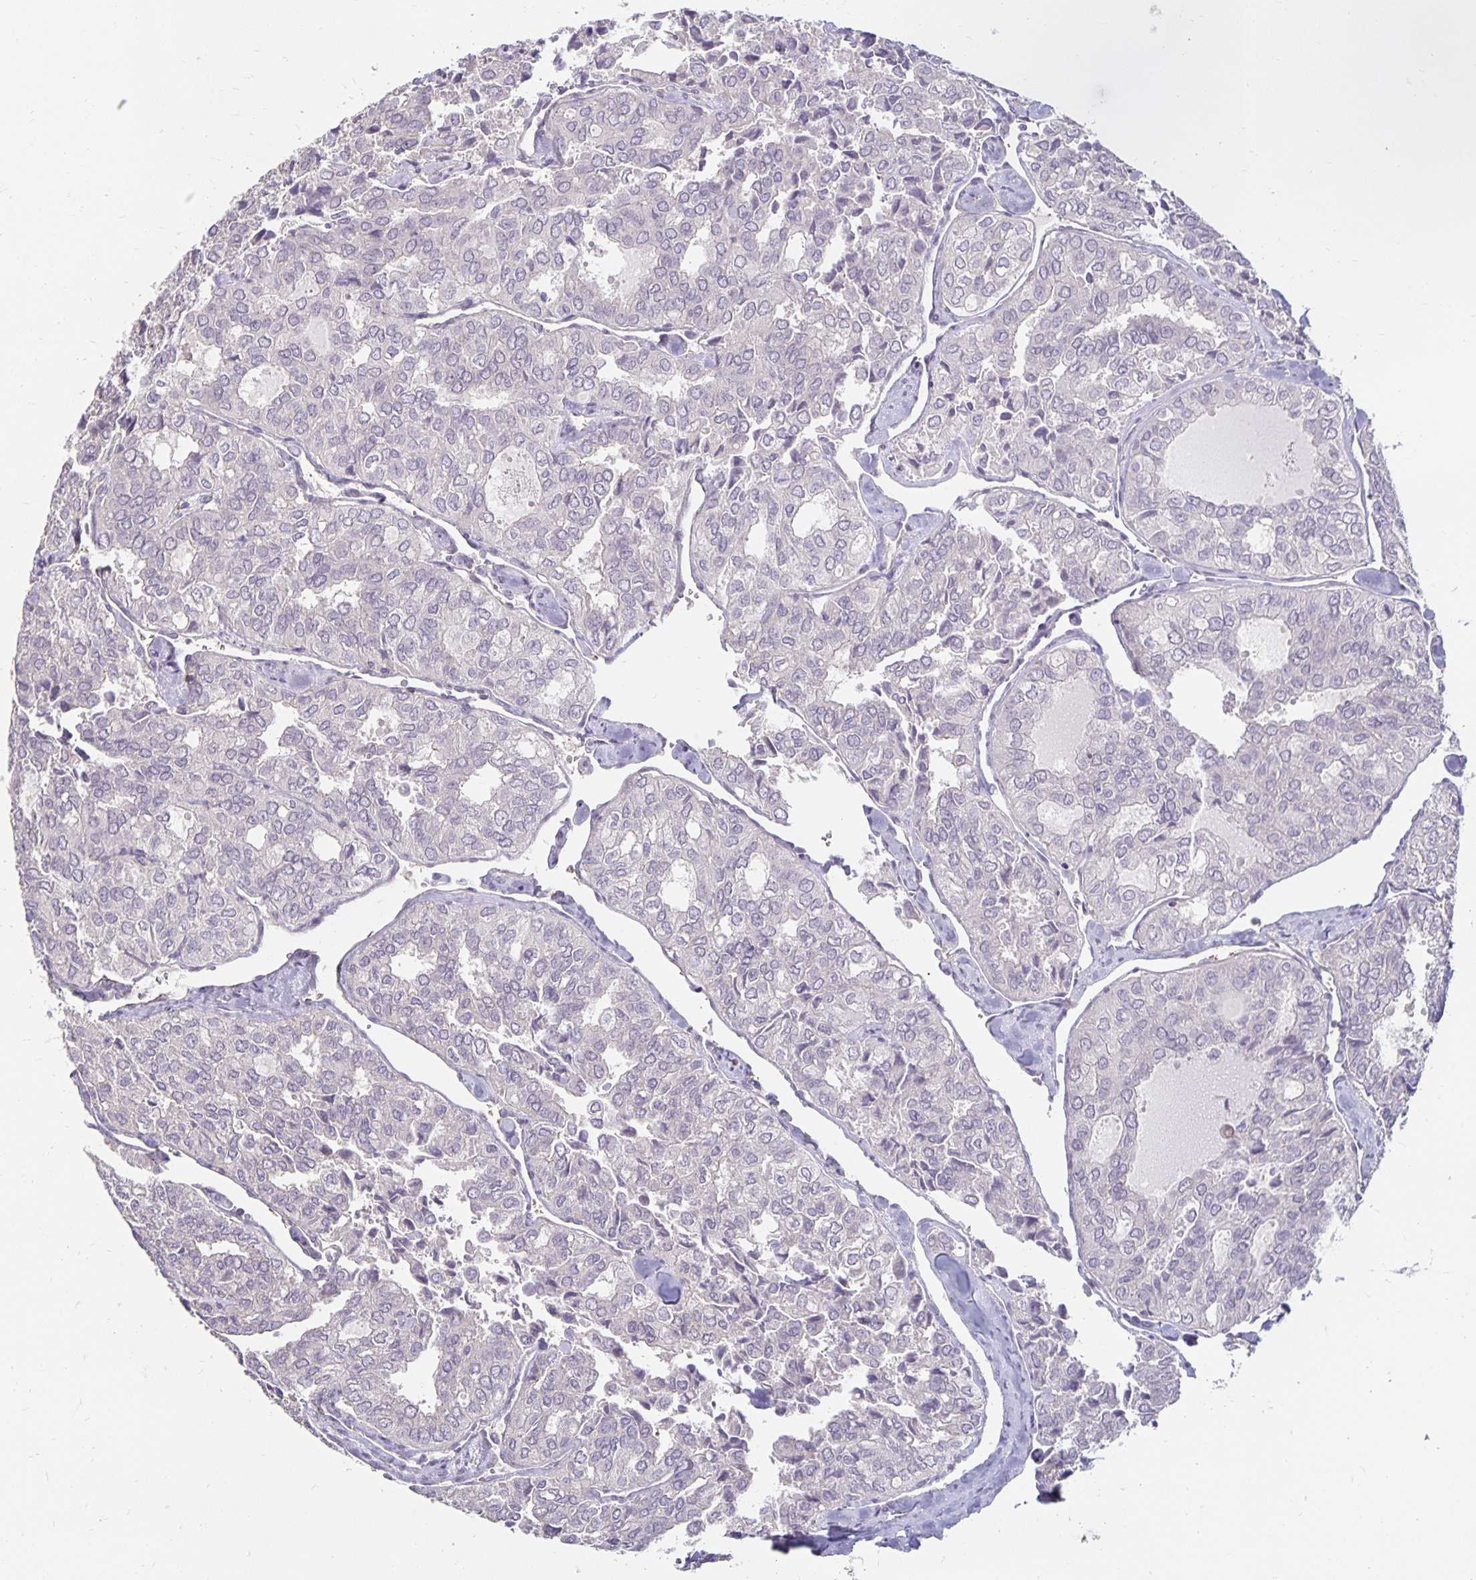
{"staining": {"intensity": "negative", "quantity": "none", "location": "none"}, "tissue": "thyroid cancer", "cell_type": "Tumor cells", "image_type": "cancer", "snomed": [{"axis": "morphology", "description": "Follicular adenoma carcinoma, NOS"}, {"axis": "topography", "description": "Thyroid gland"}], "caption": "Tumor cells are negative for brown protein staining in follicular adenoma carcinoma (thyroid).", "gene": "CST6", "patient": {"sex": "male", "age": 75}}